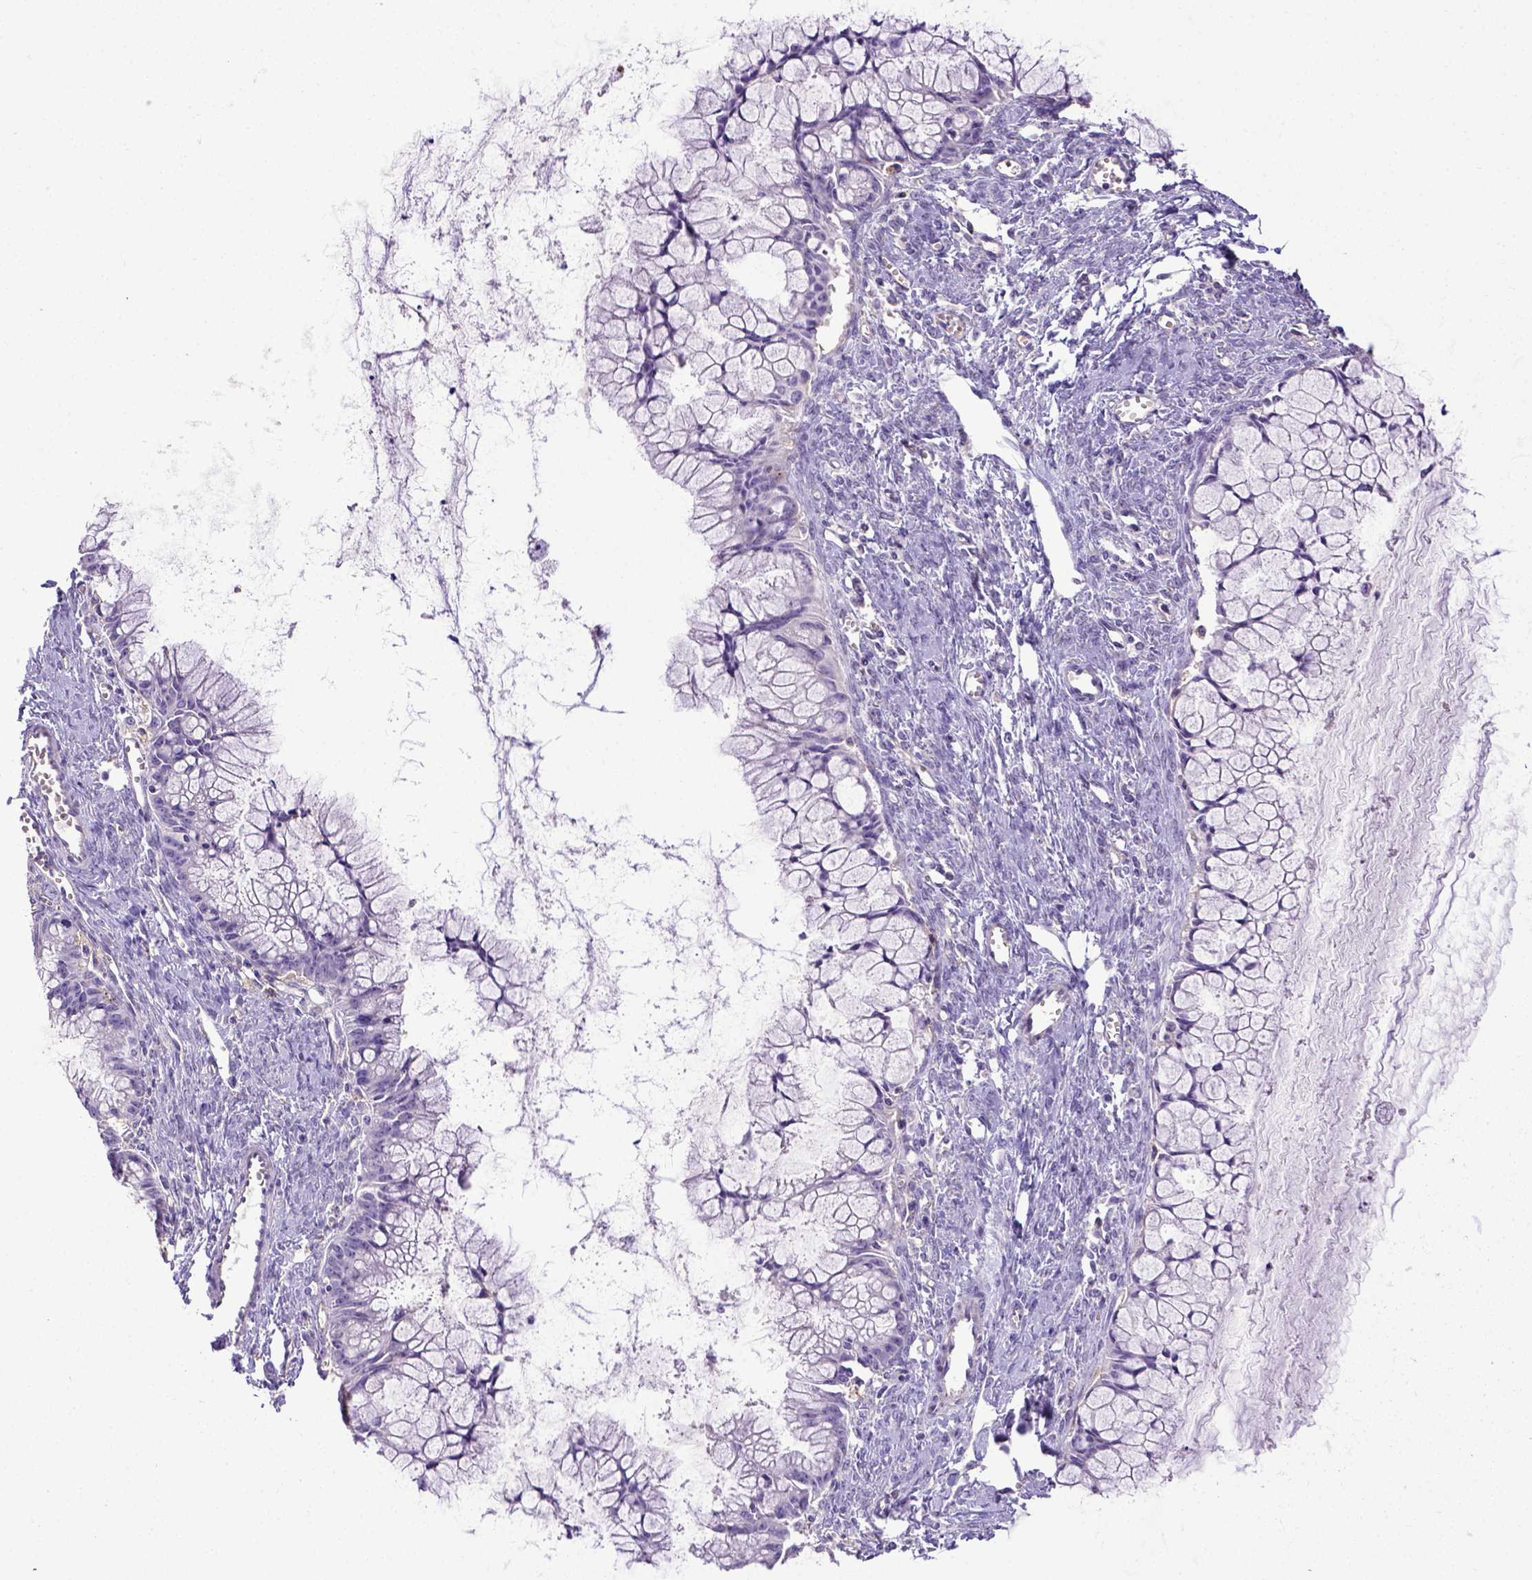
{"staining": {"intensity": "negative", "quantity": "none", "location": "none"}, "tissue": "ovarian cancer", "cell_type": "Tumor cells", "image_type": "cancer", "snomed": [{"axis": "morphology", "description": "Cystadenocarcinoma, mucinous, NOS"}, {"axis": "topography", "description": "Ovary"}], "caption": "Tumor cells show no significant positivity in ovarian mucinous cystadenocarcinoma. Nuclei are stained in blue.", "gene": "CD40", "patient": {"sex": "female", "age": 41}}